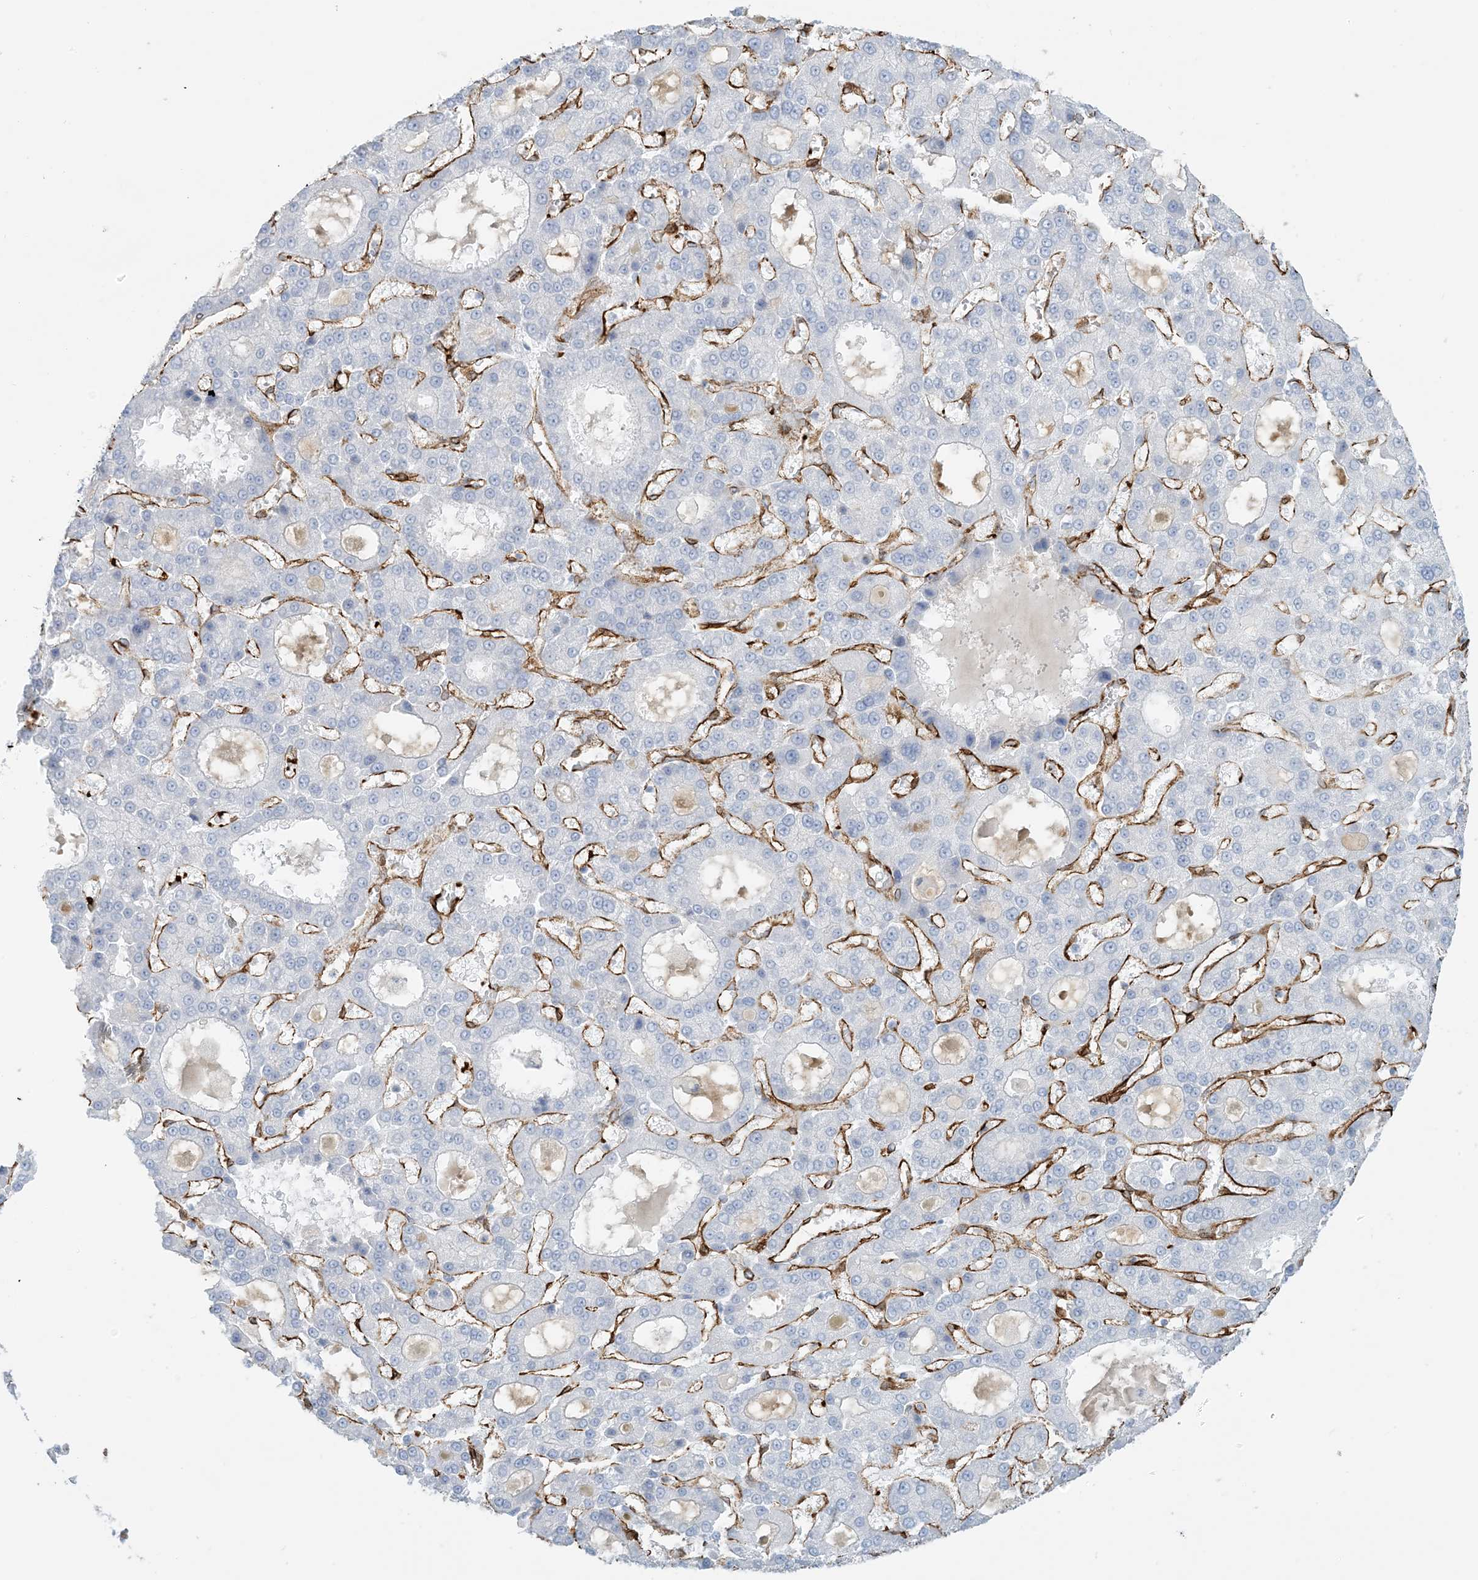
{"staining": {"intensity": "negative", "quantity": "none", "location": "none"}, "tissue": "liver cancer", "cell_type": "Tumor cells", "image_type": "cancer", "snomed": [{"axis": "morphology", "description": "Carcinoma, Hepatocellular, NOS"}, {"axis": "topography", "description": "Liver"}], "caption": "Immunohistochemical staining of human liver cancer exhibits no significant positivity in tumor cells. (Stains: DAB IHC with hematoxylin counter stain, Microscopy: brightfield microscopy at high magnification).", "gene": "EPS8L3", "patient": {"sex": "male", "age": 70}}